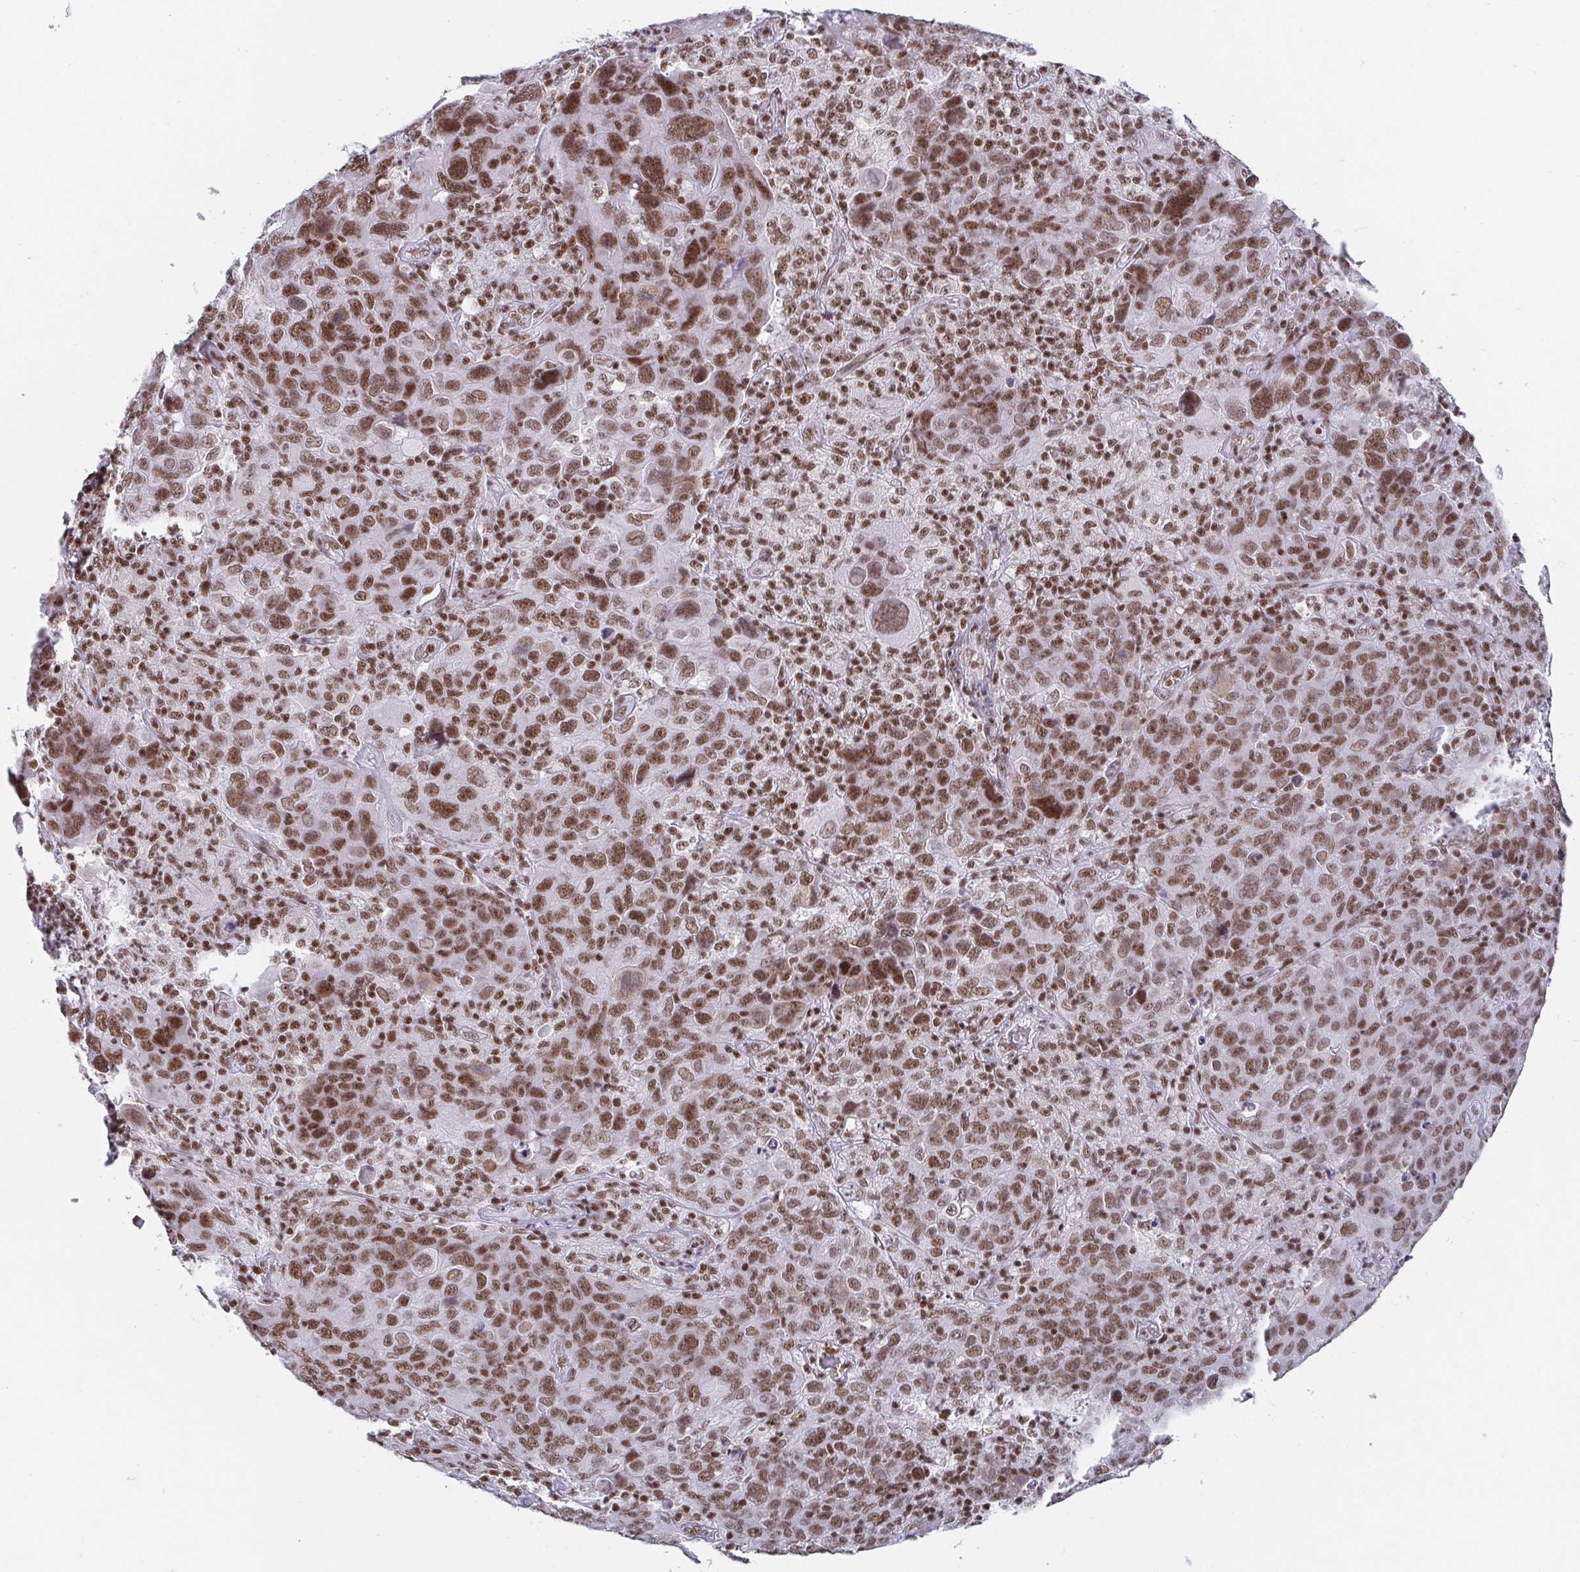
{"staining": {"intensity": "moderate", "quantity": ">75%", "location": "nuclear"}, "tissue": "cervical cancer", "cell_type": "Tumor cells", "image_type": "cancer", "snomed": [{"axis": "morphology", "description": "Squamous cell carcinoma, NOS"}, {"axis": "topography", "description": "Cervix"}], "caption": "This is an image of immunohistochemistry (IHC) staining of cervical cancer, which shows moderate positivity in the nuclear of tumor cells.", "gene": "CTCF", "patient": {"sex": "female", "age": 44}}